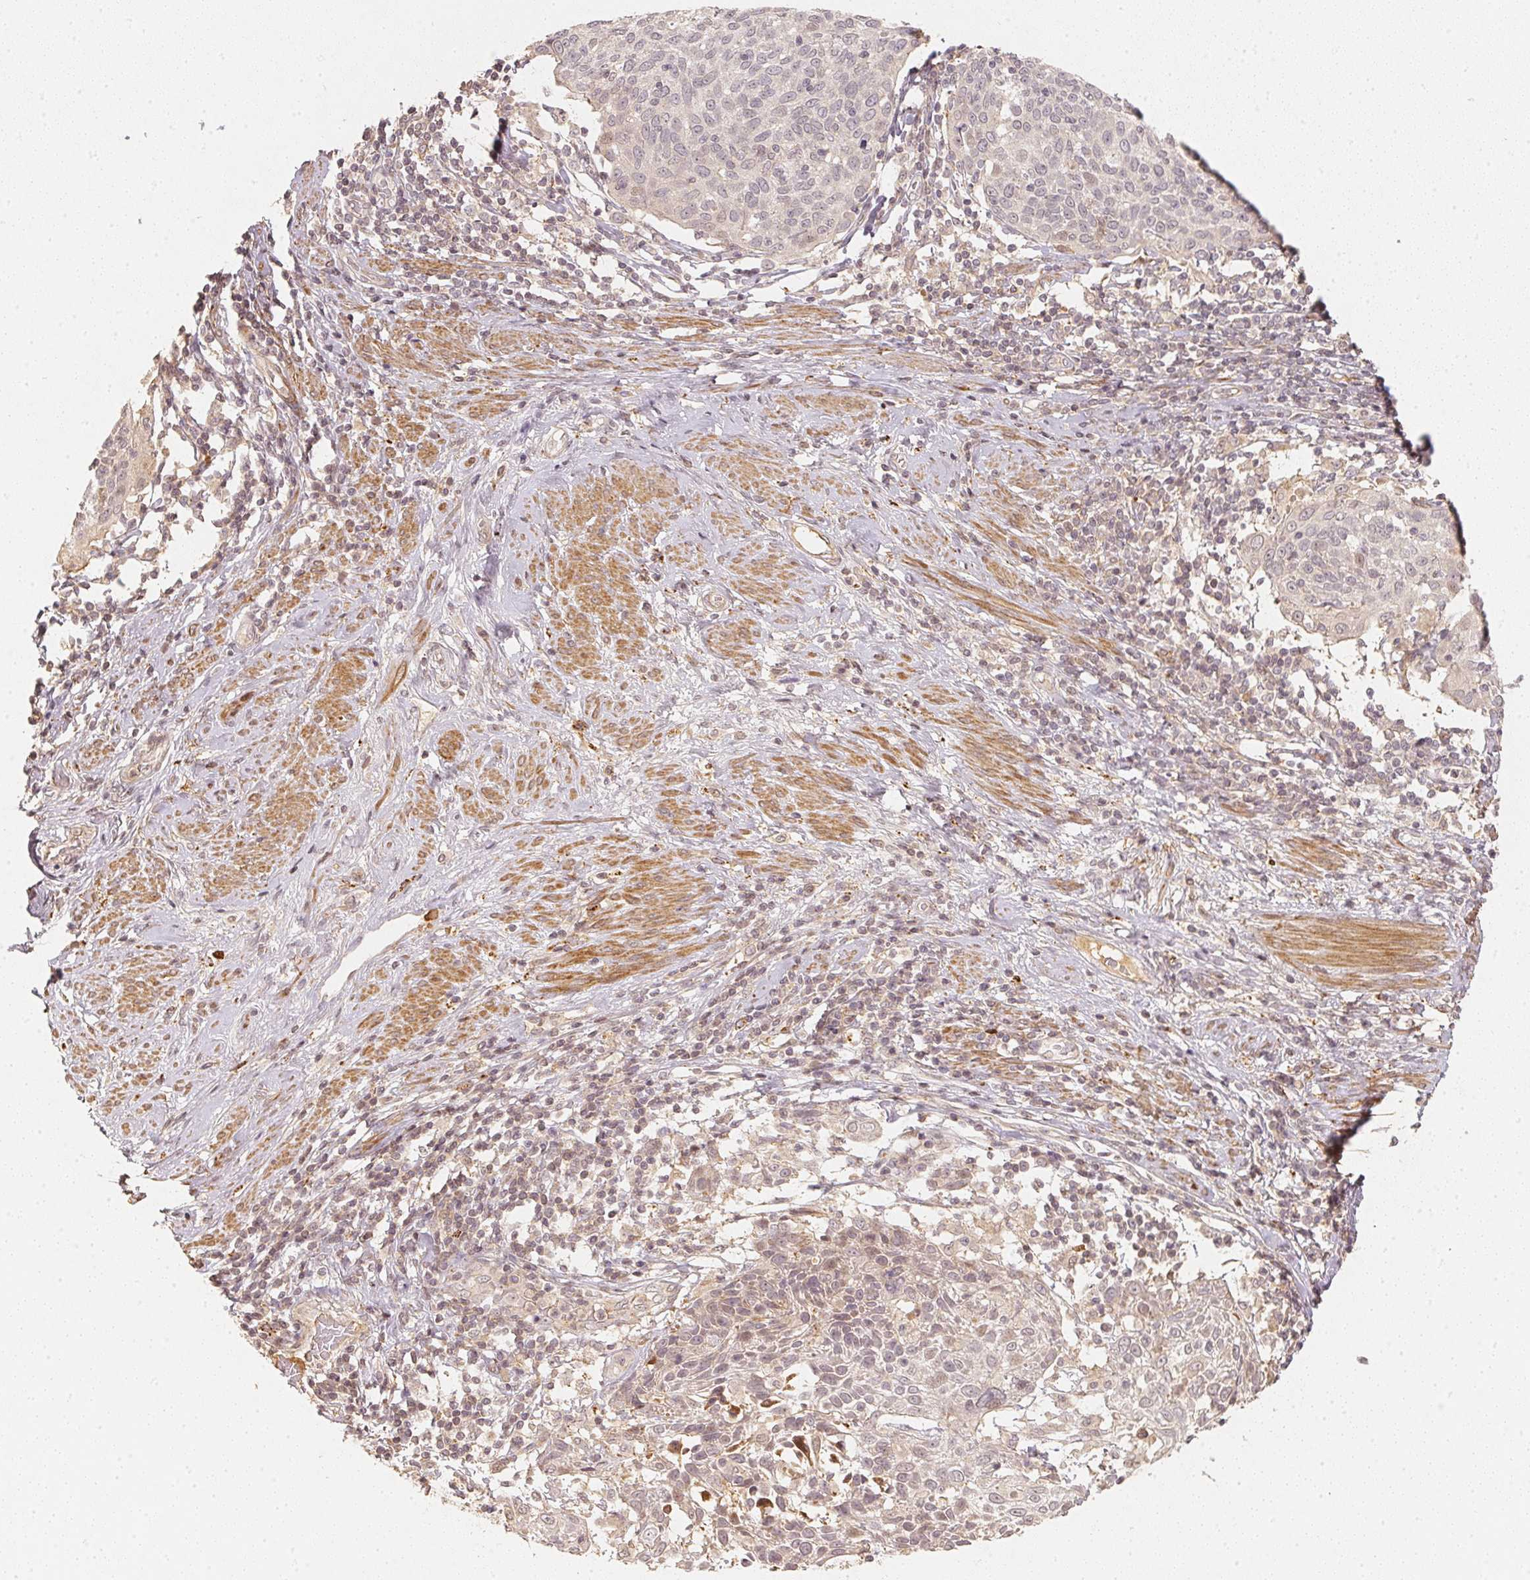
{"staining": {"intensity": "negative", "quantity": "none", "location": "none"}, "tissue": "cervical cancer", "cell_type": "Tumor cells", "image_type": "cancer", "snomed": [{"axis": "morphology", "description": "Squamous cell carcinoma, NOS"}, {"axis": "topography", "description": "Cervix"}], "caption": "Immunohistochemical staining of human squamous cell carcinoma (cervical) displays no significant expression in tumor cells.", "gene": "SERPINE1", "patient": {"sex": "female", "age": 61}}